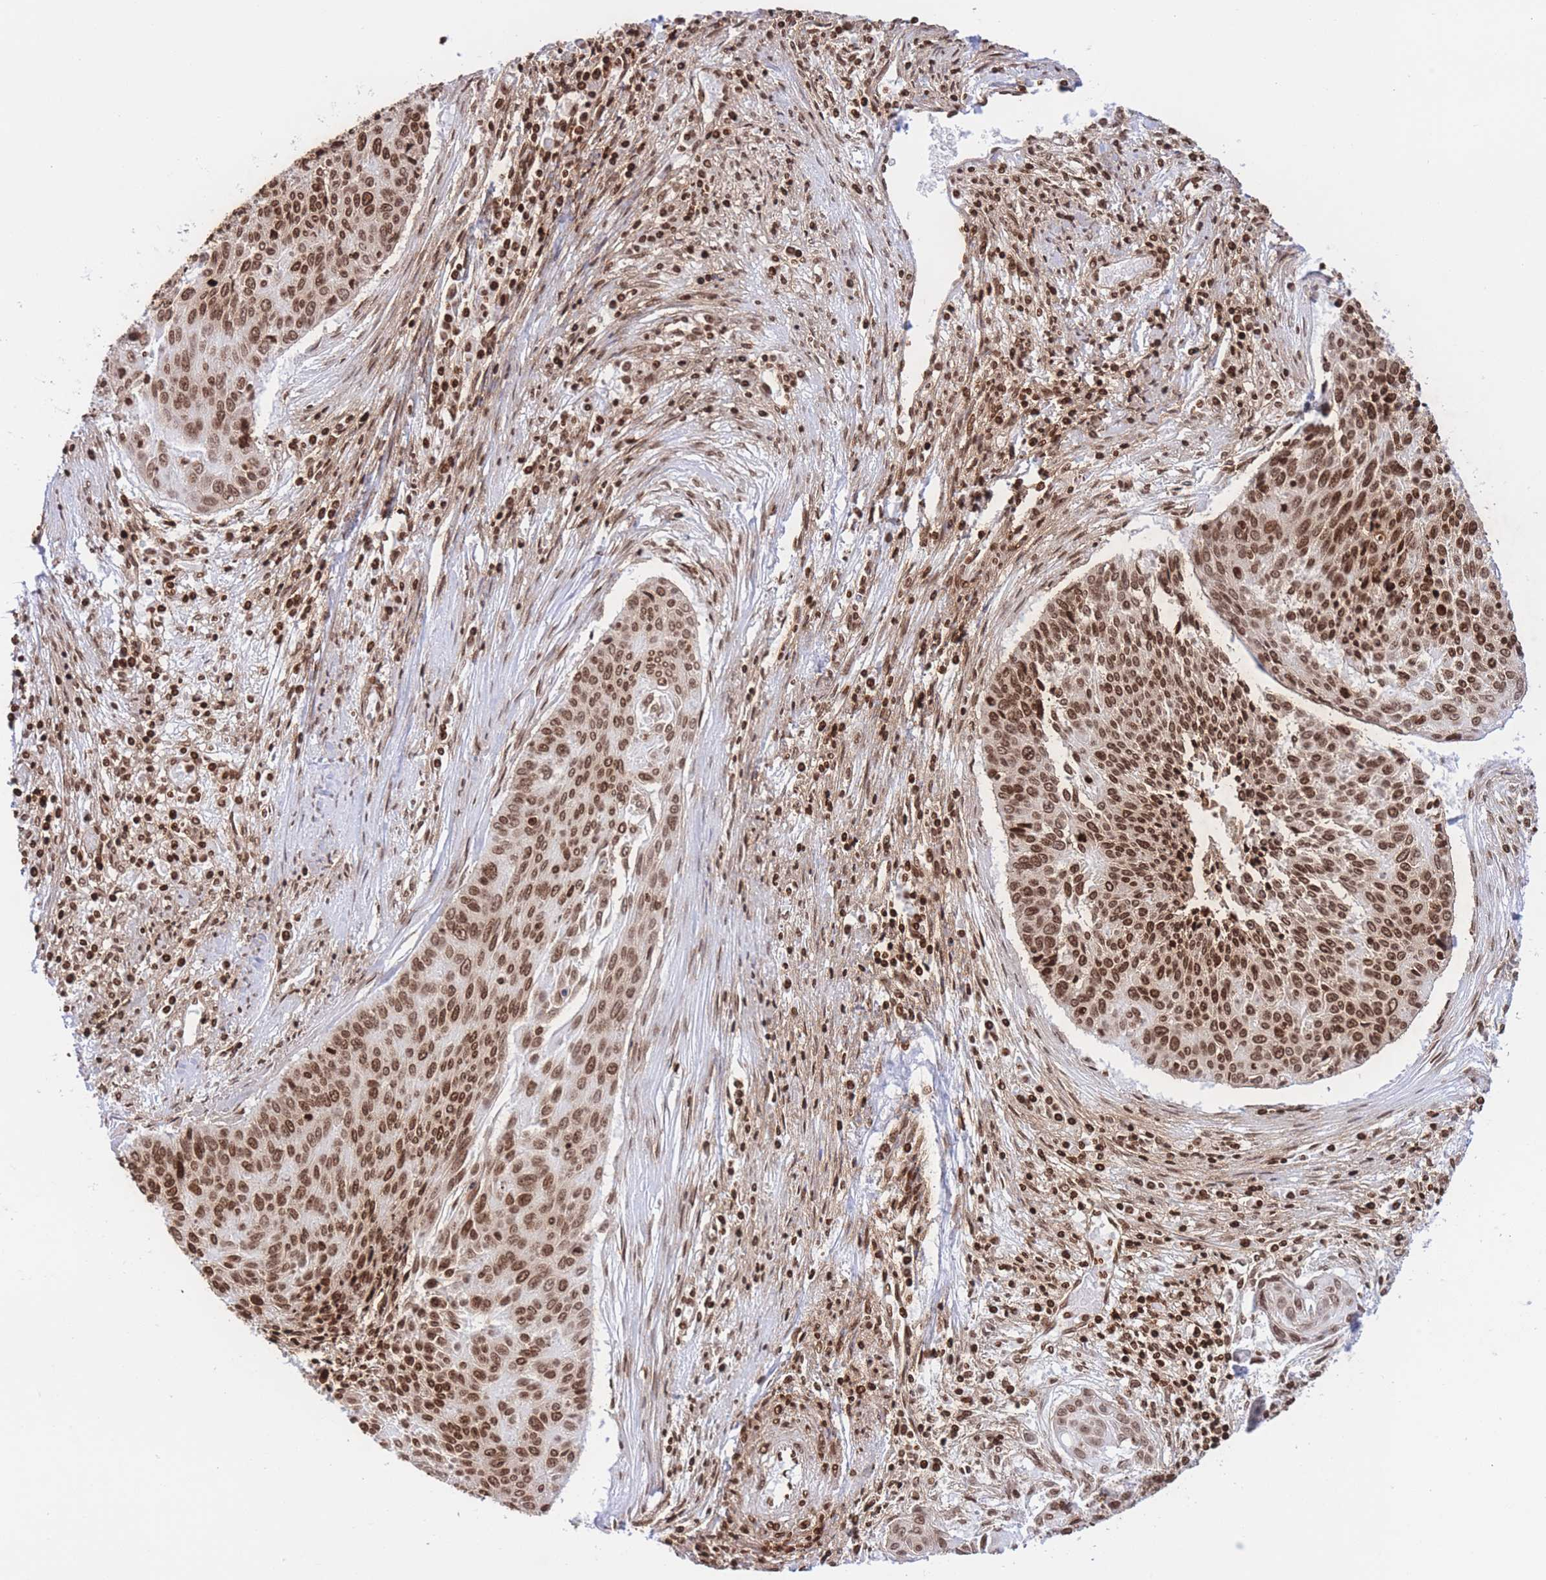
{"staining": {"intensity": "moderate", "quantity": ">75%", "location": "nuclear"}, "tissue": "cervical cancer", "cell_type": "Tumor cells", "image_type": "cancer", "snomed": [{"axis": "morphology", "description": "Squamous cell carcinoma, NOS"}, {"axis": "topography", "description": "Cervix"}], "caption": "The histopathology image reveals immunohistochemical staining of squamous cell carcinoma (cervical). There is moderate nuclear expression is identified in approximately >75% of tumor cells.", "gene": "H2BC11", "patient": {"sex": "female", "age": 55}}